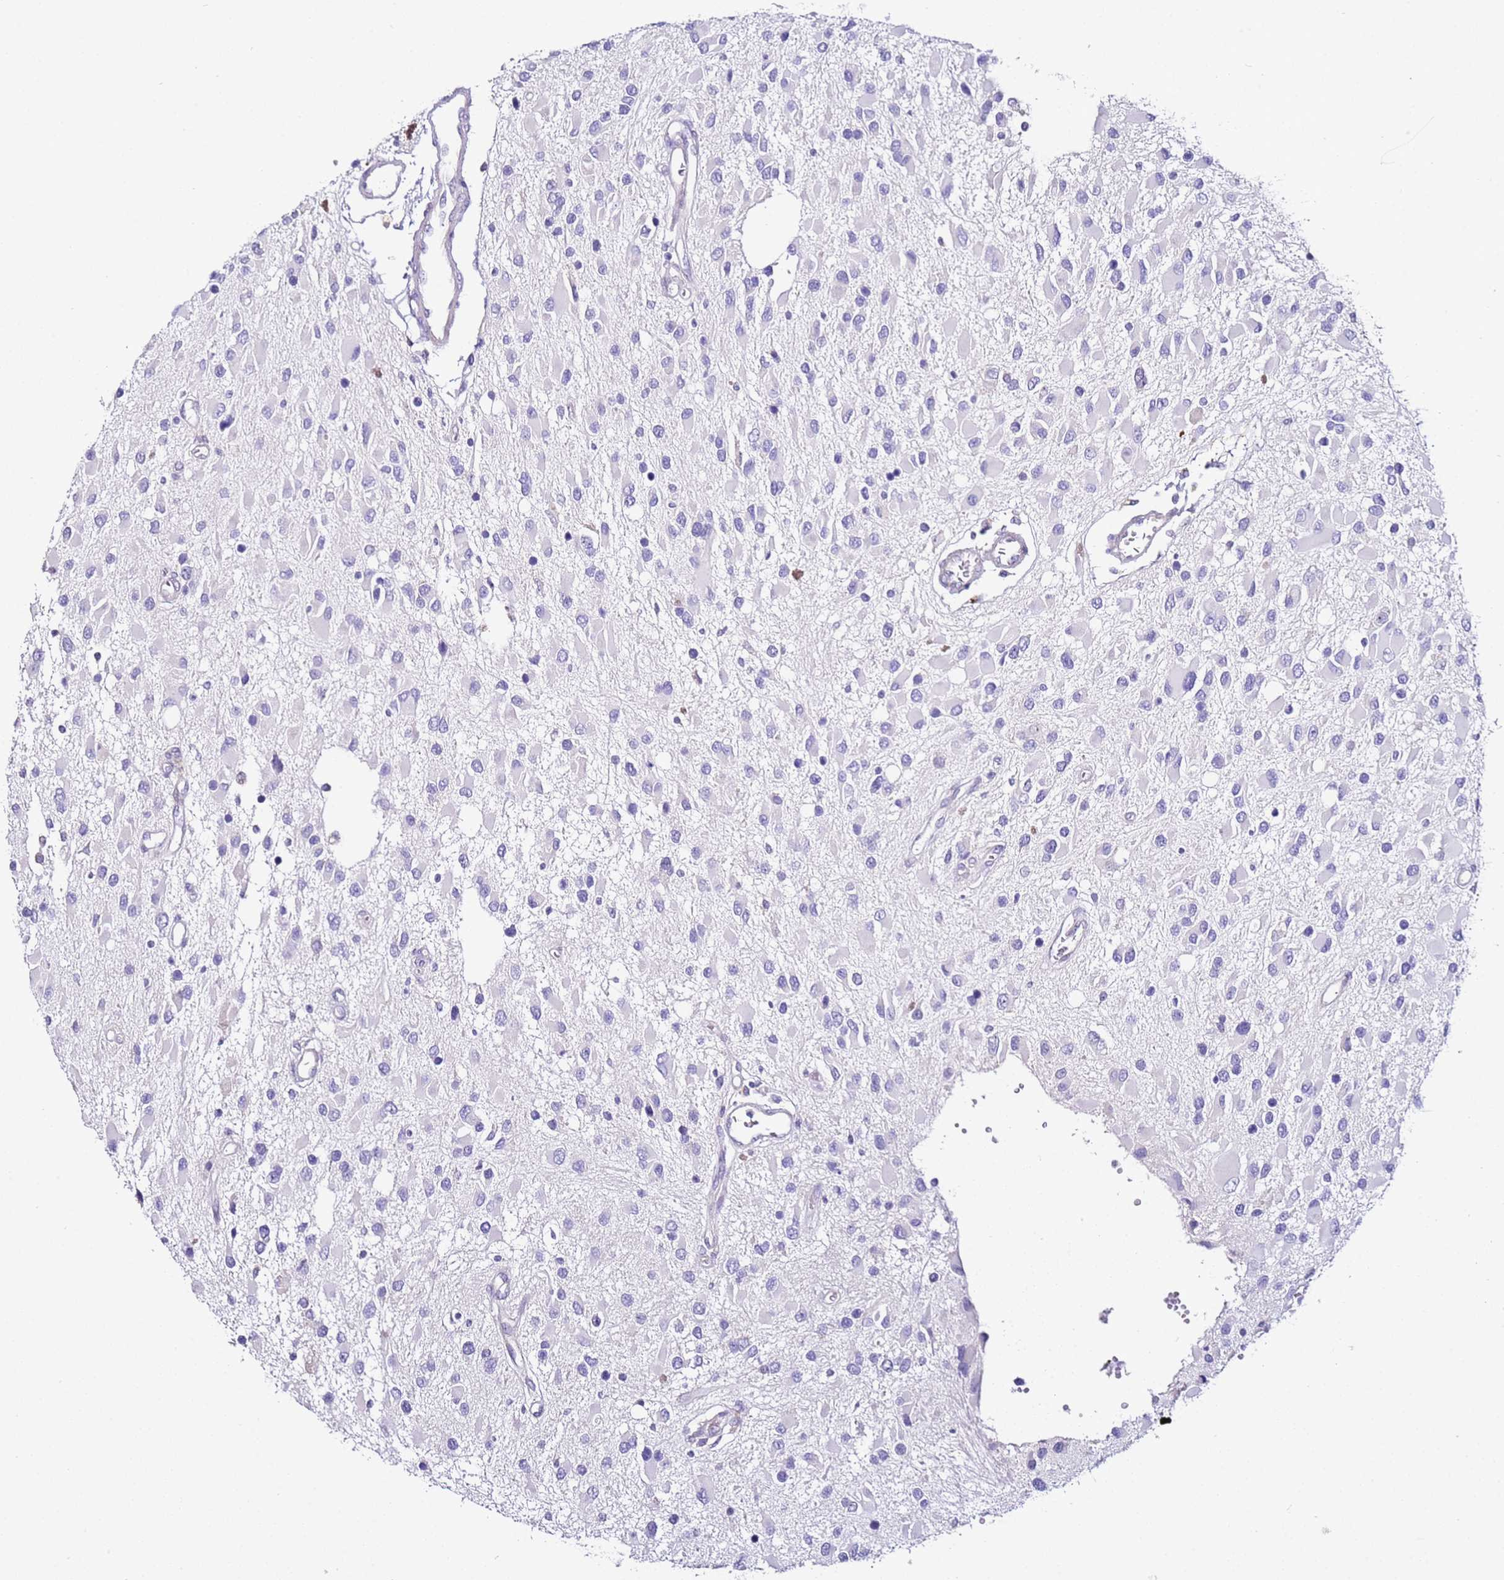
{"staining": {"intensity": "negative", "quantity": "none", "location": "none"}, "tissue": "glioma", "cell_type": "Tumor cells", "image_type": "cancer", "snomed": [{"axis": "morphology", "description": "Glioma, malignant, High grade"}, {"axis": "topography", "description": "Brain"}], "caption": "DAB immunohistochemical staining of human glioma displays no significant positivity in tumor cells.", "gene": "HGD", "patient": {"sex": "male", "age": 53}}